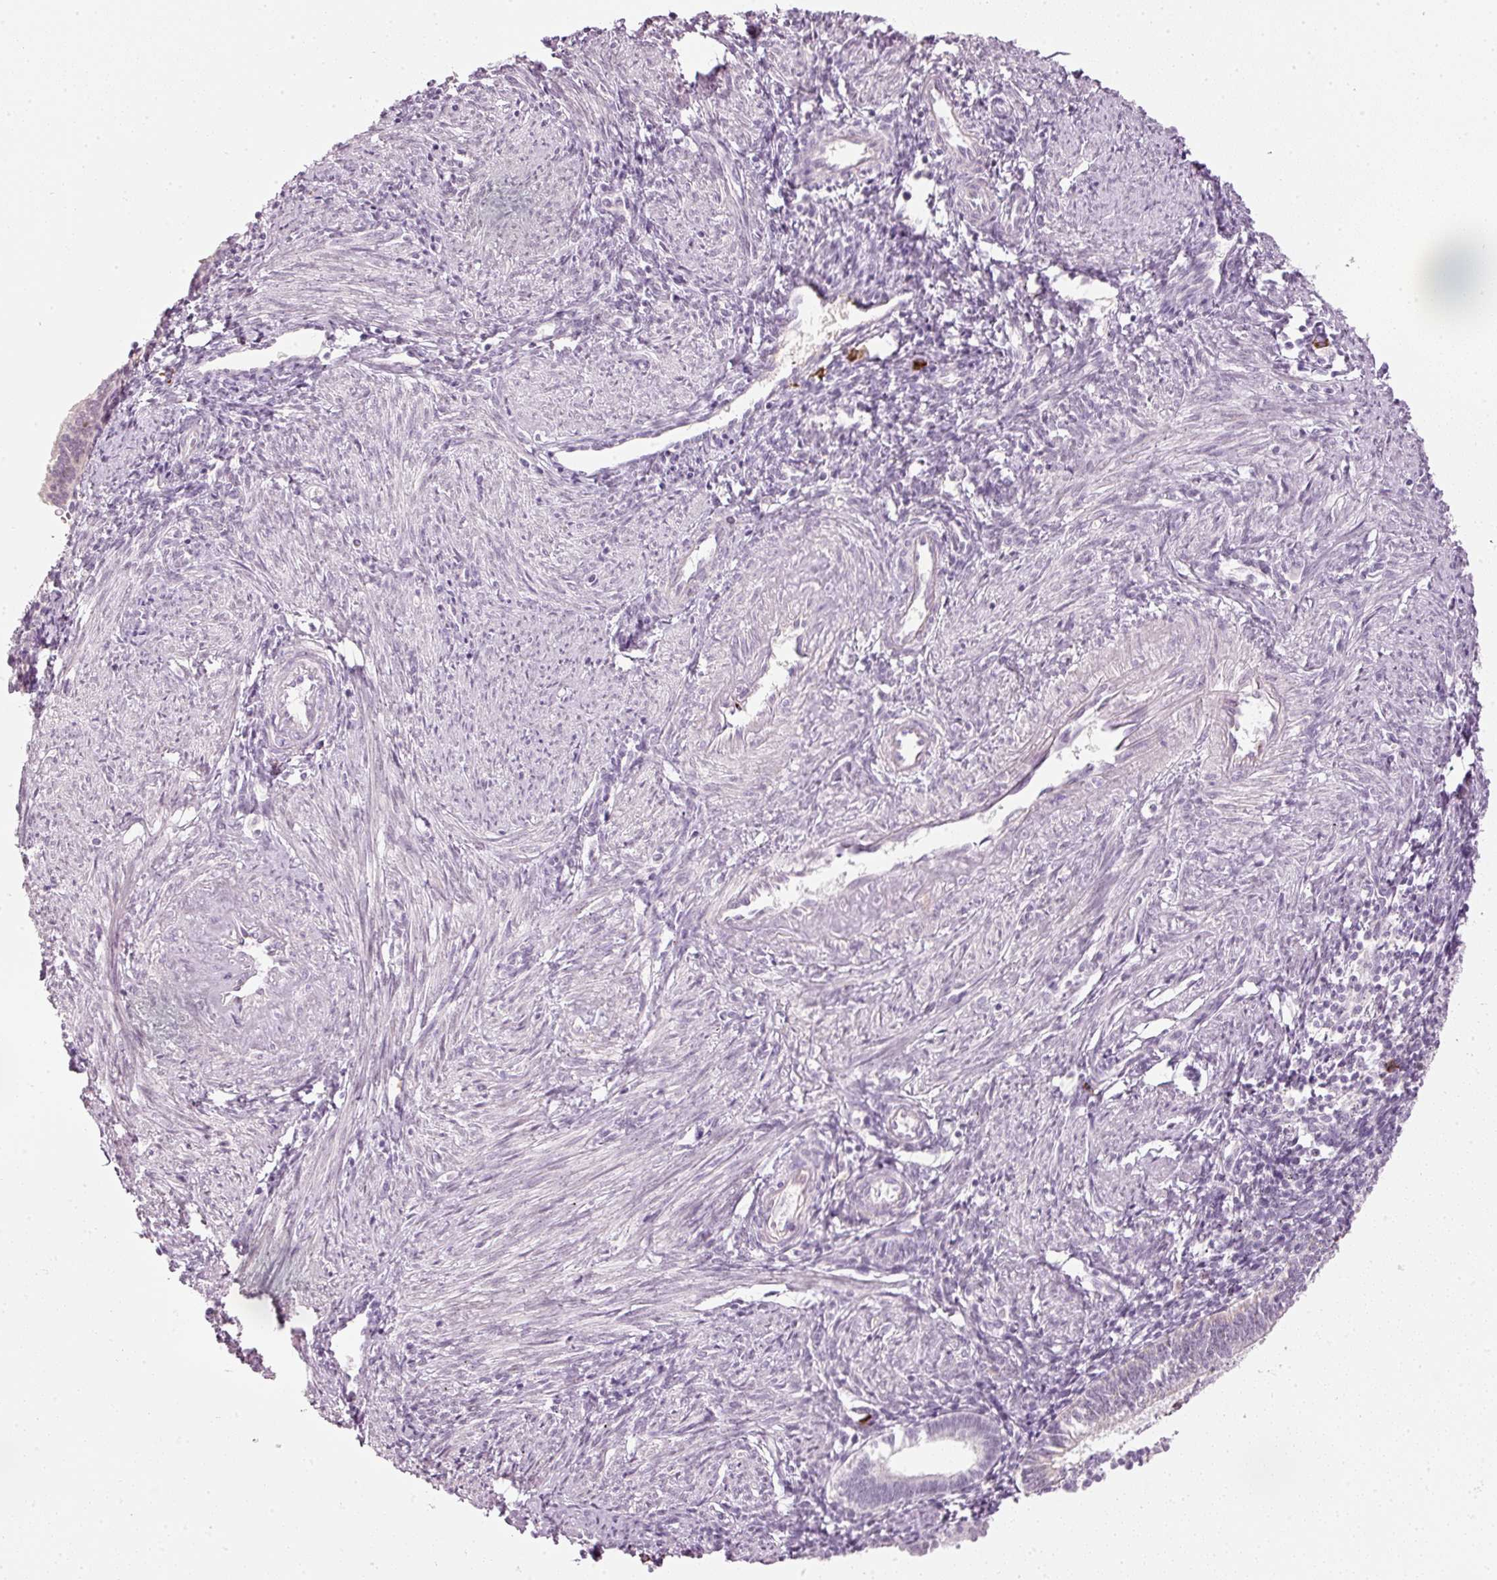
{"staining": {"intensity": "negative", "quantity": "none", "location": "none"}, "tissue": "endometrium", "cell_type": "Cells in endometrial stroma", "image_type": "normal", "snomed": [{"axis": "morphology", "description": "Normal tissue, NOS"}, {"axis": "topography", "description": "Endometrium"}], "caption": "Immunohistochemical staining of benign human endometrium shows no significant expression in cells in endometrial stroma. (DAB IHC with hematoxylin counter stain).", "gene": "VCAM1", "patient": {"sex": "female", "age": 41}}